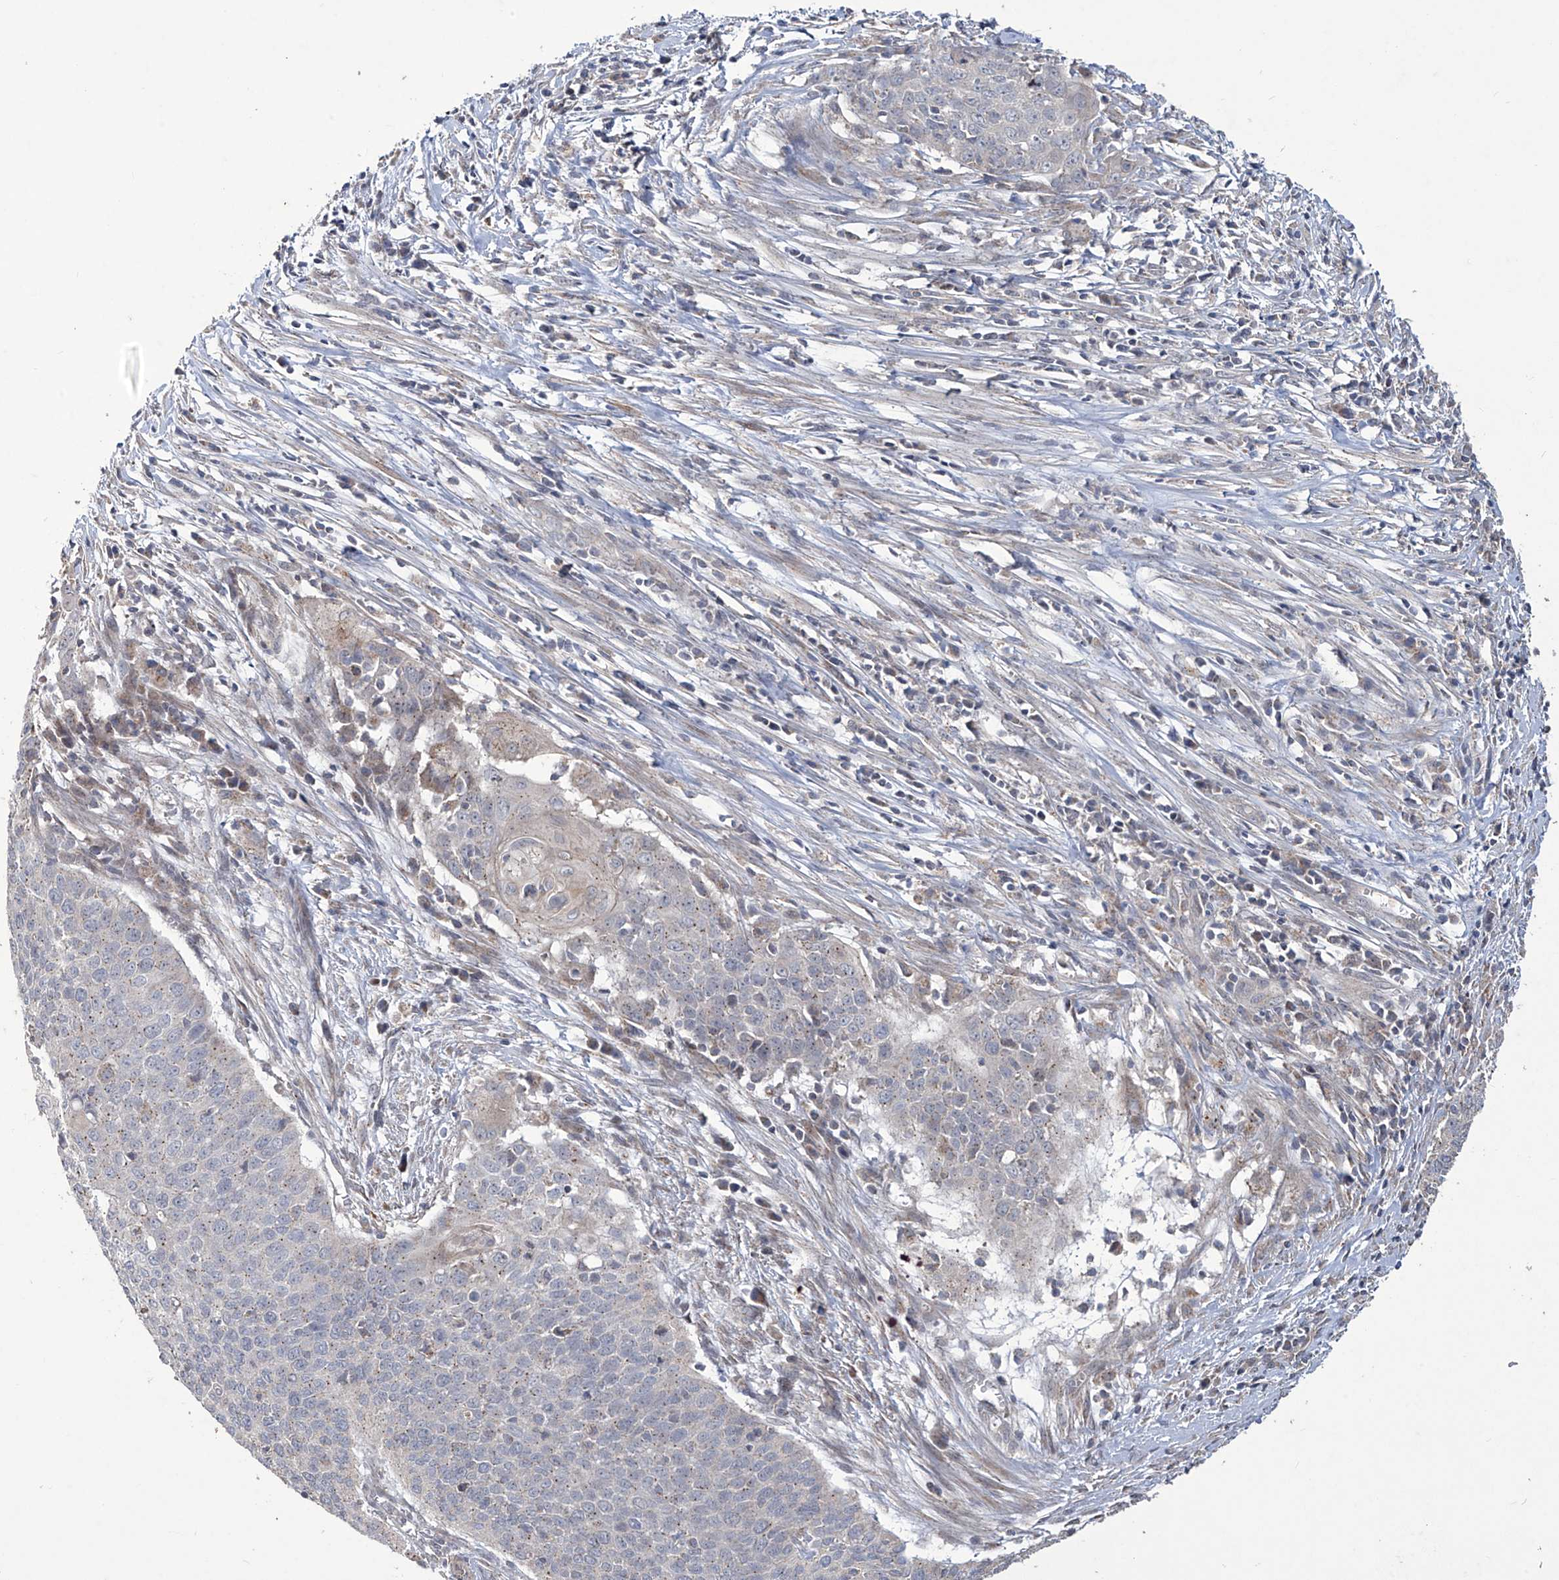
{"staining": {"intensity": "negative", "quantity": "none", "location": "none"}, "tissue": "cervical cancer", "cell_type": "Tumor cells", "image_type": "cancer", "snomed": [{"axis": "morphology", "description": "Squamous cell carcinoma, NOS"}, {"axis": "topography", "description": "Cervix"}], "caption": "Immunohistochemistry of cervical cancer (squamous cell carcinoma) reveals no expression in tumor cells.", "gene": "TRIM60", "patient": {"sex": "female", "age": 39}}